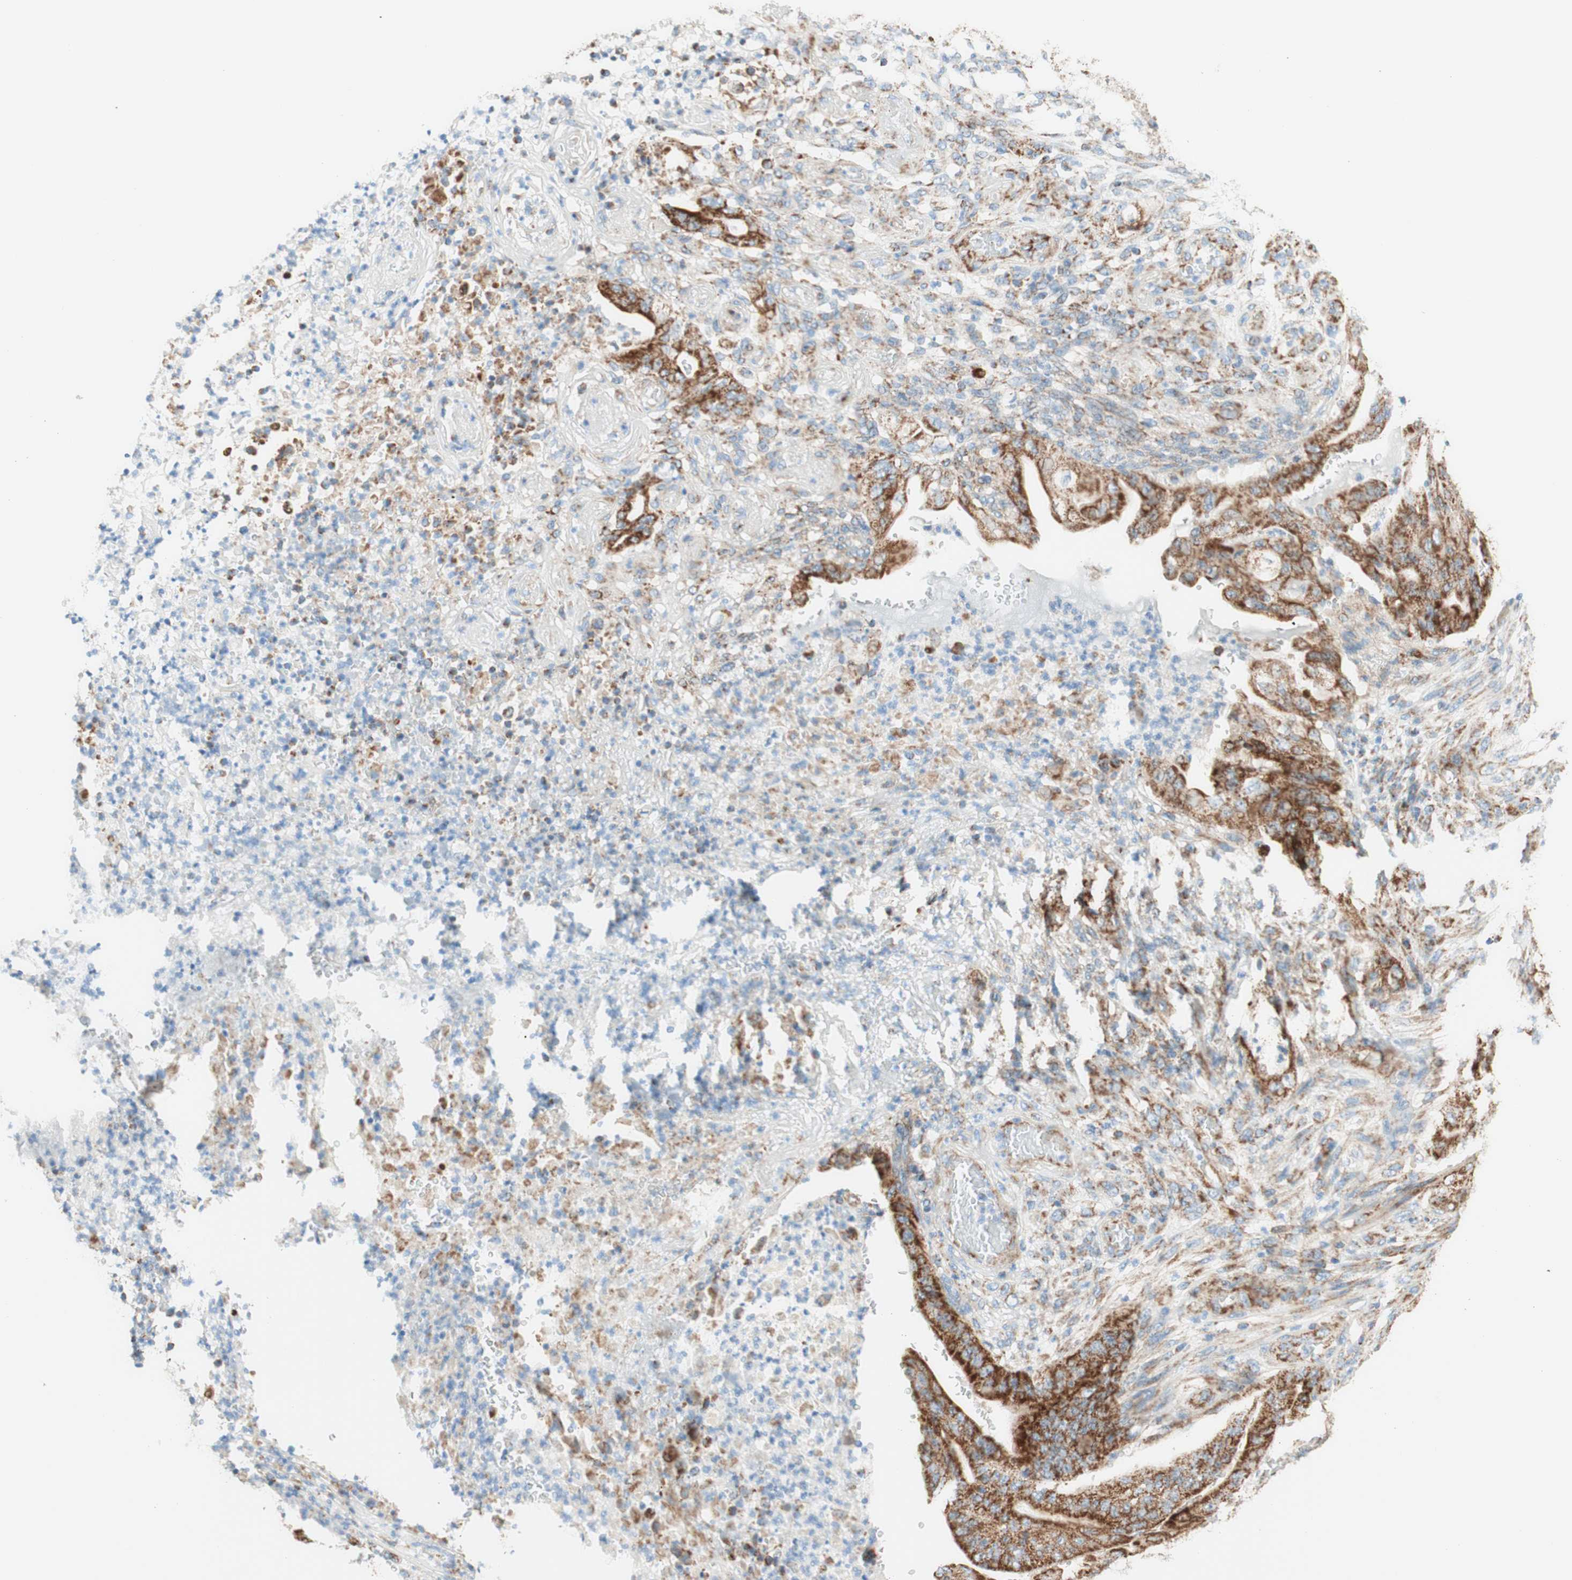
{"staining": {"intensity": "strong", "quantity": ">75%", "location": "cytoplasmic/membranous"}, "tissue": "stomach cancer", "cell_type": "Tumor cells", "image_type": "cancer", "snomed": [{"axis": "morphology", "description": "Adenocarcinoma, NOS"}, {"axis": "topography", "description": "Stomach"}], "caption": "Stomach adenocarcinoma tissue reveals strong cytoplasmic/membranous expression in approximately >75% of tumor cells", "gene": "TOMM20", "patient": {"sex": "female", "age": 73}}